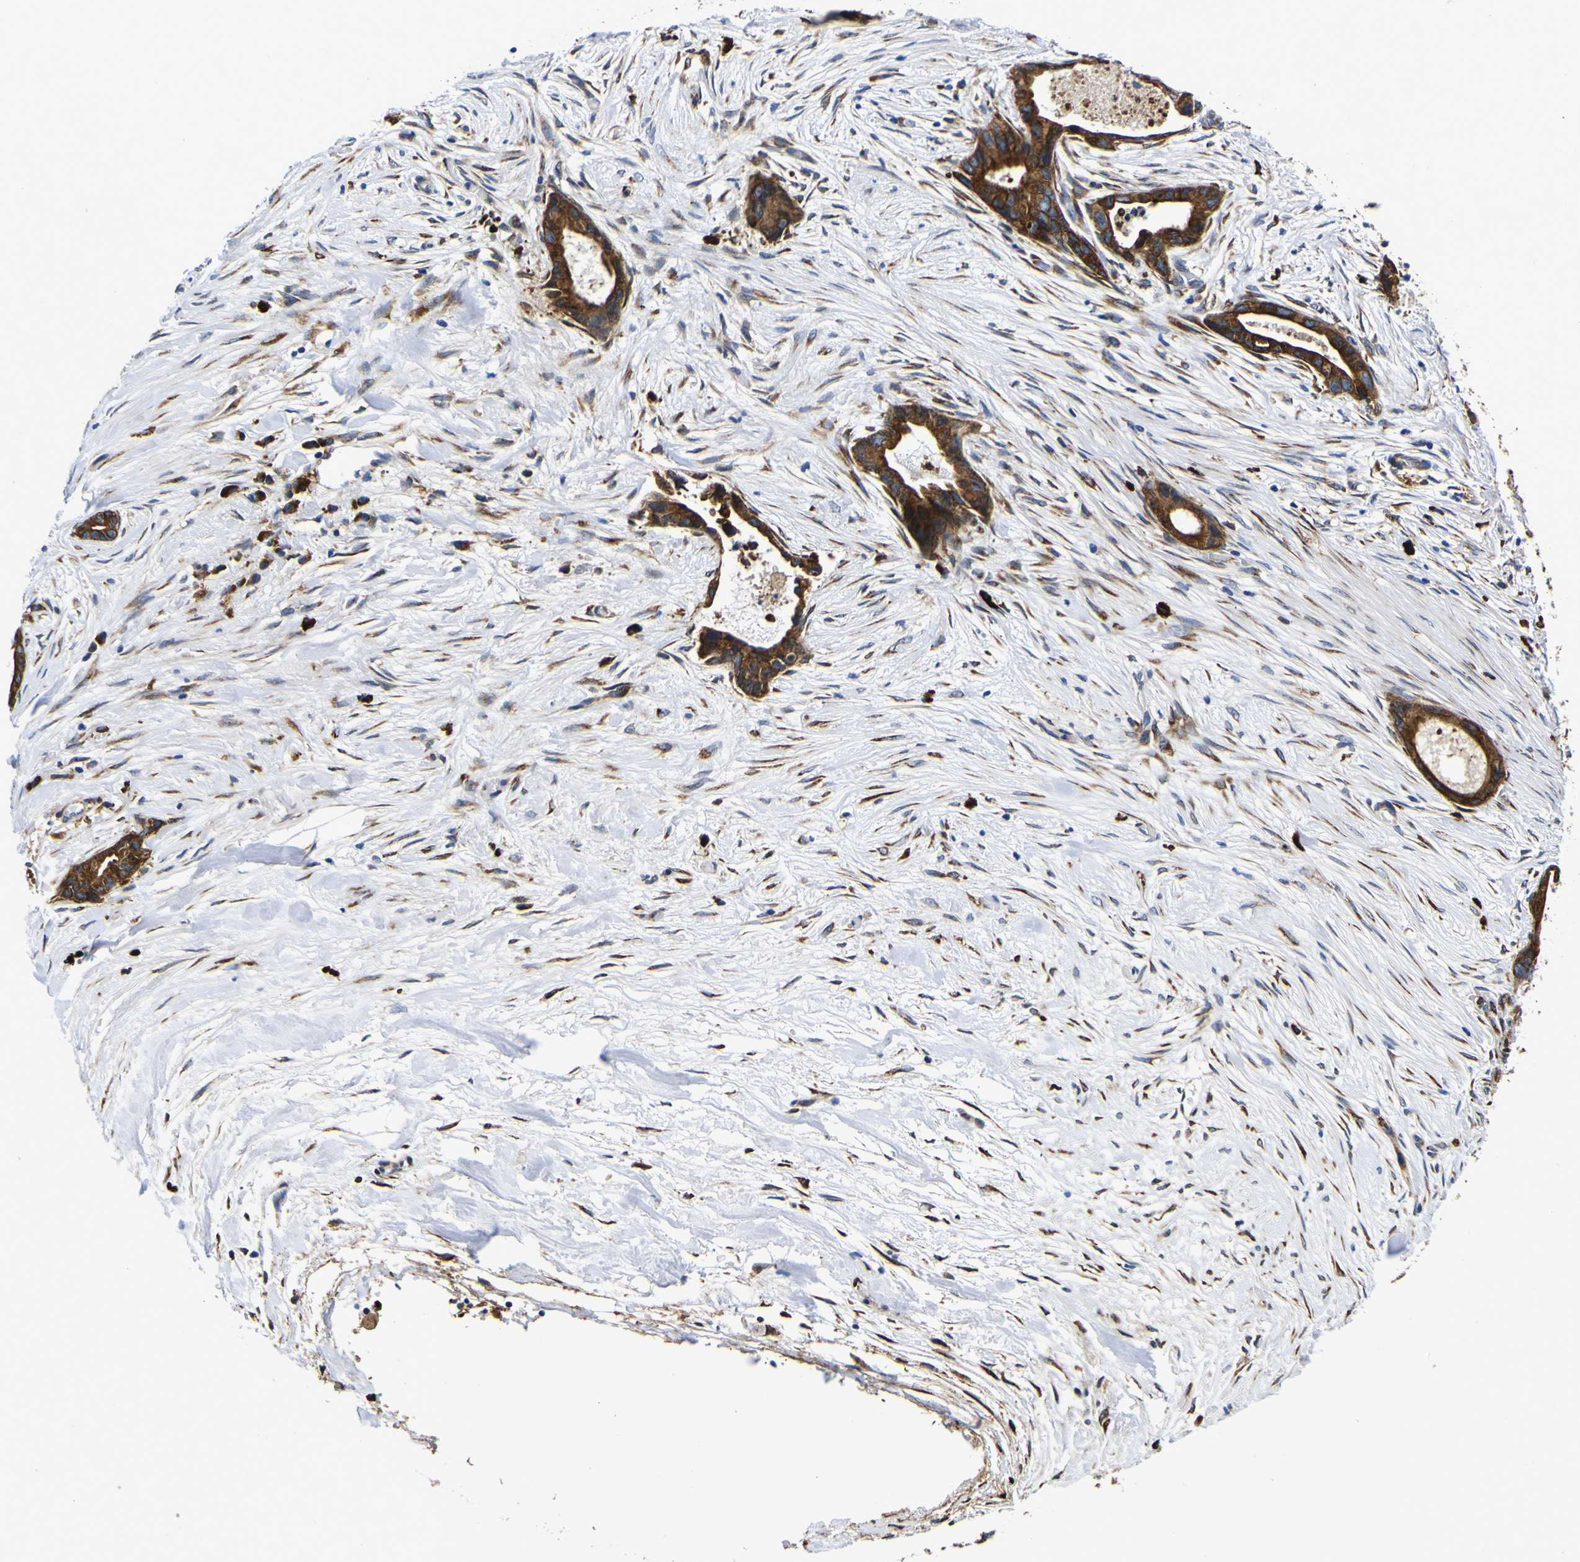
{"staining": {"intensity": "strong", "quantity": "25%-75%", "location": "cytoplasmic/membranous"}, "tissue": "liver cancer", "cell_type": "Tumor cells", "image_type": "cancer", "snomed": [{"axis": "morphology", "description": "Cholangiocarcinoma"}, {"axis": "topography", "description": "Liver"}], "caption": "Approximately 25%-75% of tumor cells in human cholangiocarcinoma (liver) exhibit strong cytoplasmic/membranous protein expression as visualized by brown immunohistochemical staining.", "gene": "SCD", "patient": {"sex": "female", "age": 55}}